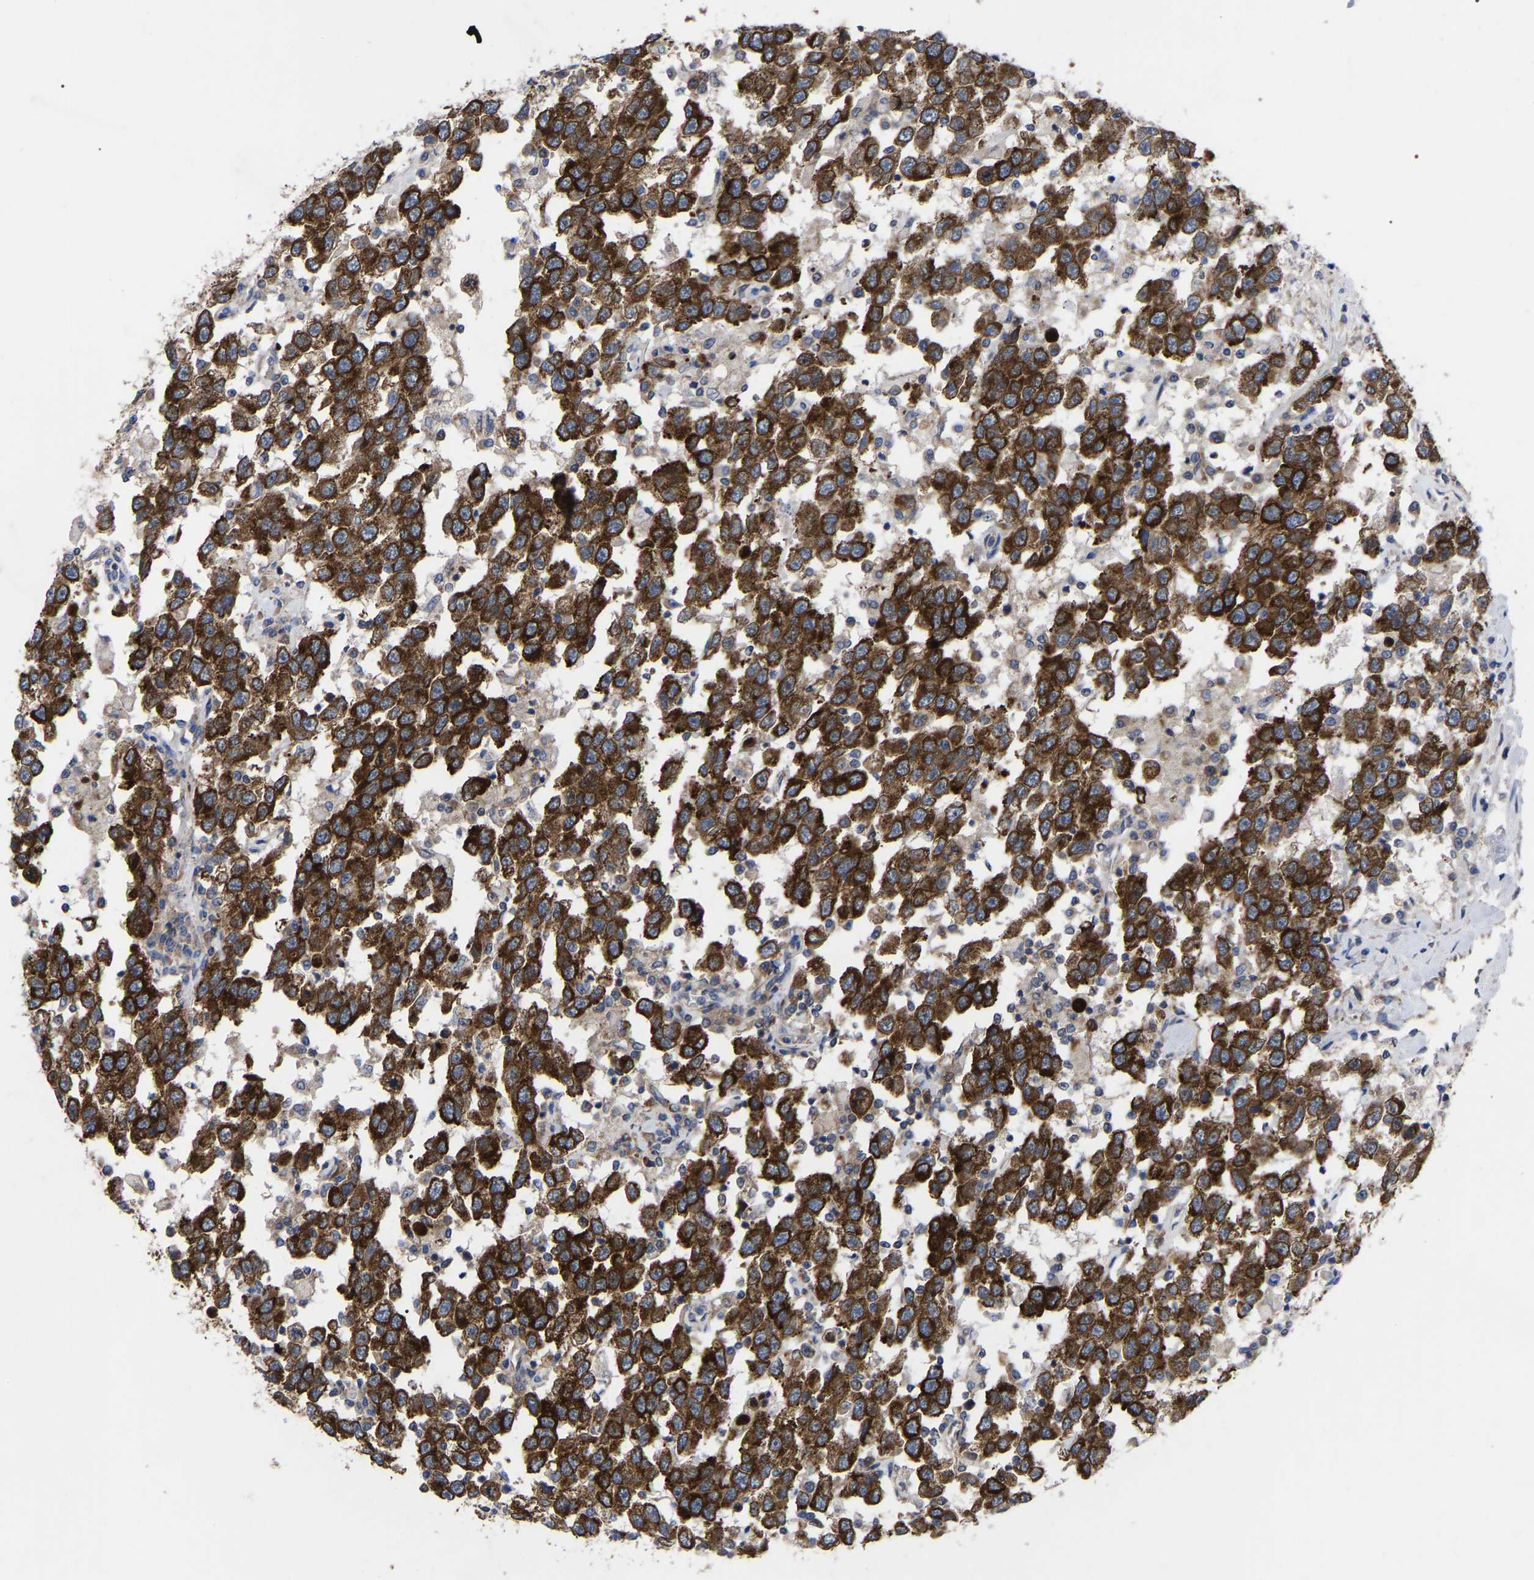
{"staining": {"intensity": "strong", "quantity": ">75%", "location": "cytoplasmic/membranous"}, "tissue": "testis cancer", "cell_type": "Tumor cells", "image_type": "cancer", "snomed": [{"axis": "morphology", "description": "Seminoma, NOS"}, {"axis": "topography", "description": "Testis"}], "caption": "Protein expression analysis of testis cancer reveals strong cytoplasmic/membranous staining in approximately >75% of tumor cells.", "gene": "TCP1", "patient": {"sex": "male", "age": 41}}